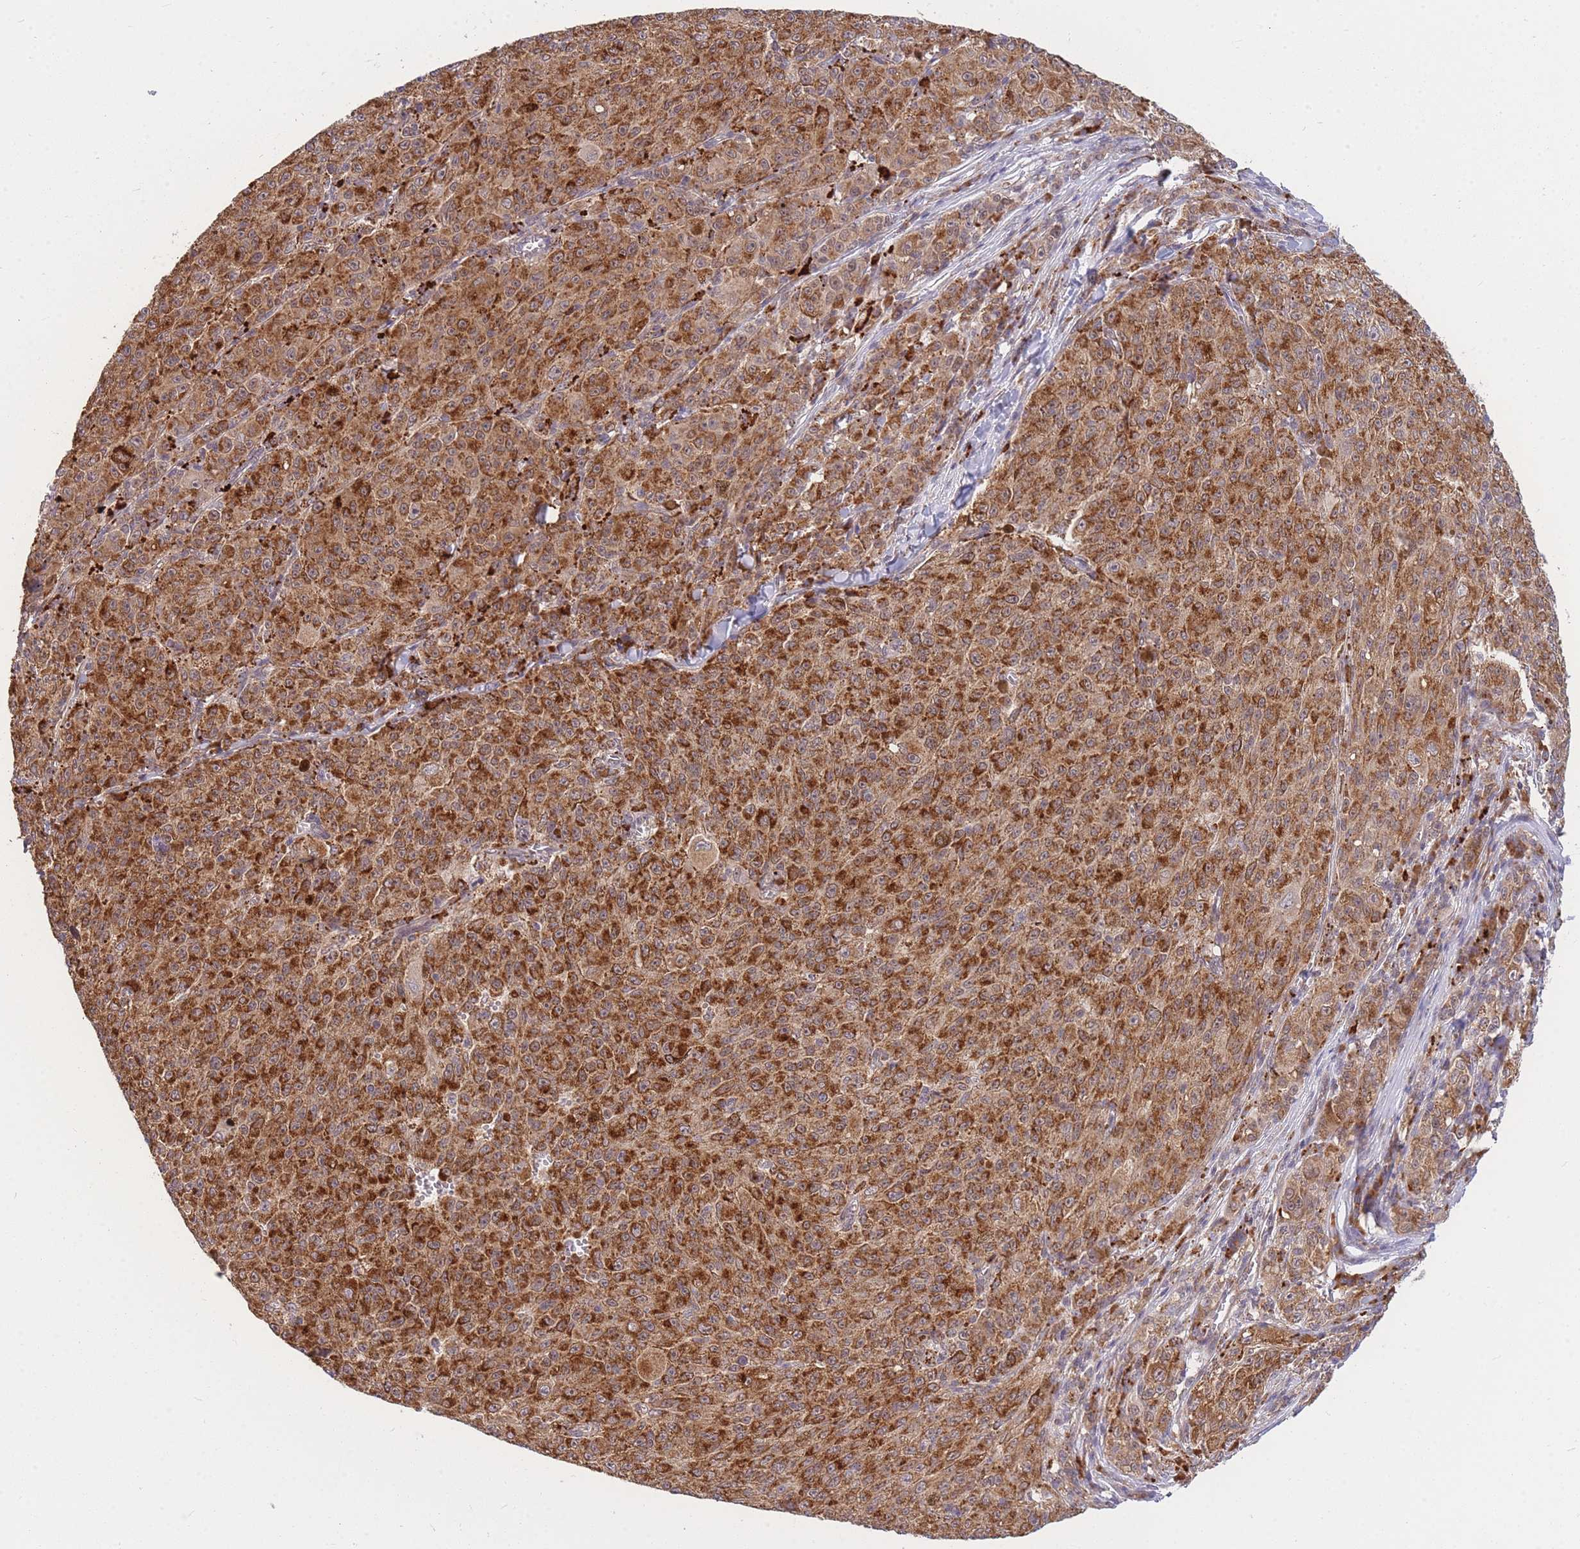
{"staining": {"intensity": "strong", "quantity": ">75%", "location": "cytoplasmic/membranous"}, "tissue": "melanoma", "cell_type": "Tumor cells", "image_type": "cancer", "snomed": [{"axis": "morphology", "description": "Malignant melanoma, NOS"}, {"axis": "topography", "description": "Skin"}], "caption": "A micrograph showing strong cytoplasmic/membranous positivity in approximately >75% of tumor cells in melanoma, as visualized by brown immunohistochemical staining.", "gene": "MRPL23", "patient": {"sex": "female", "age": 52}}